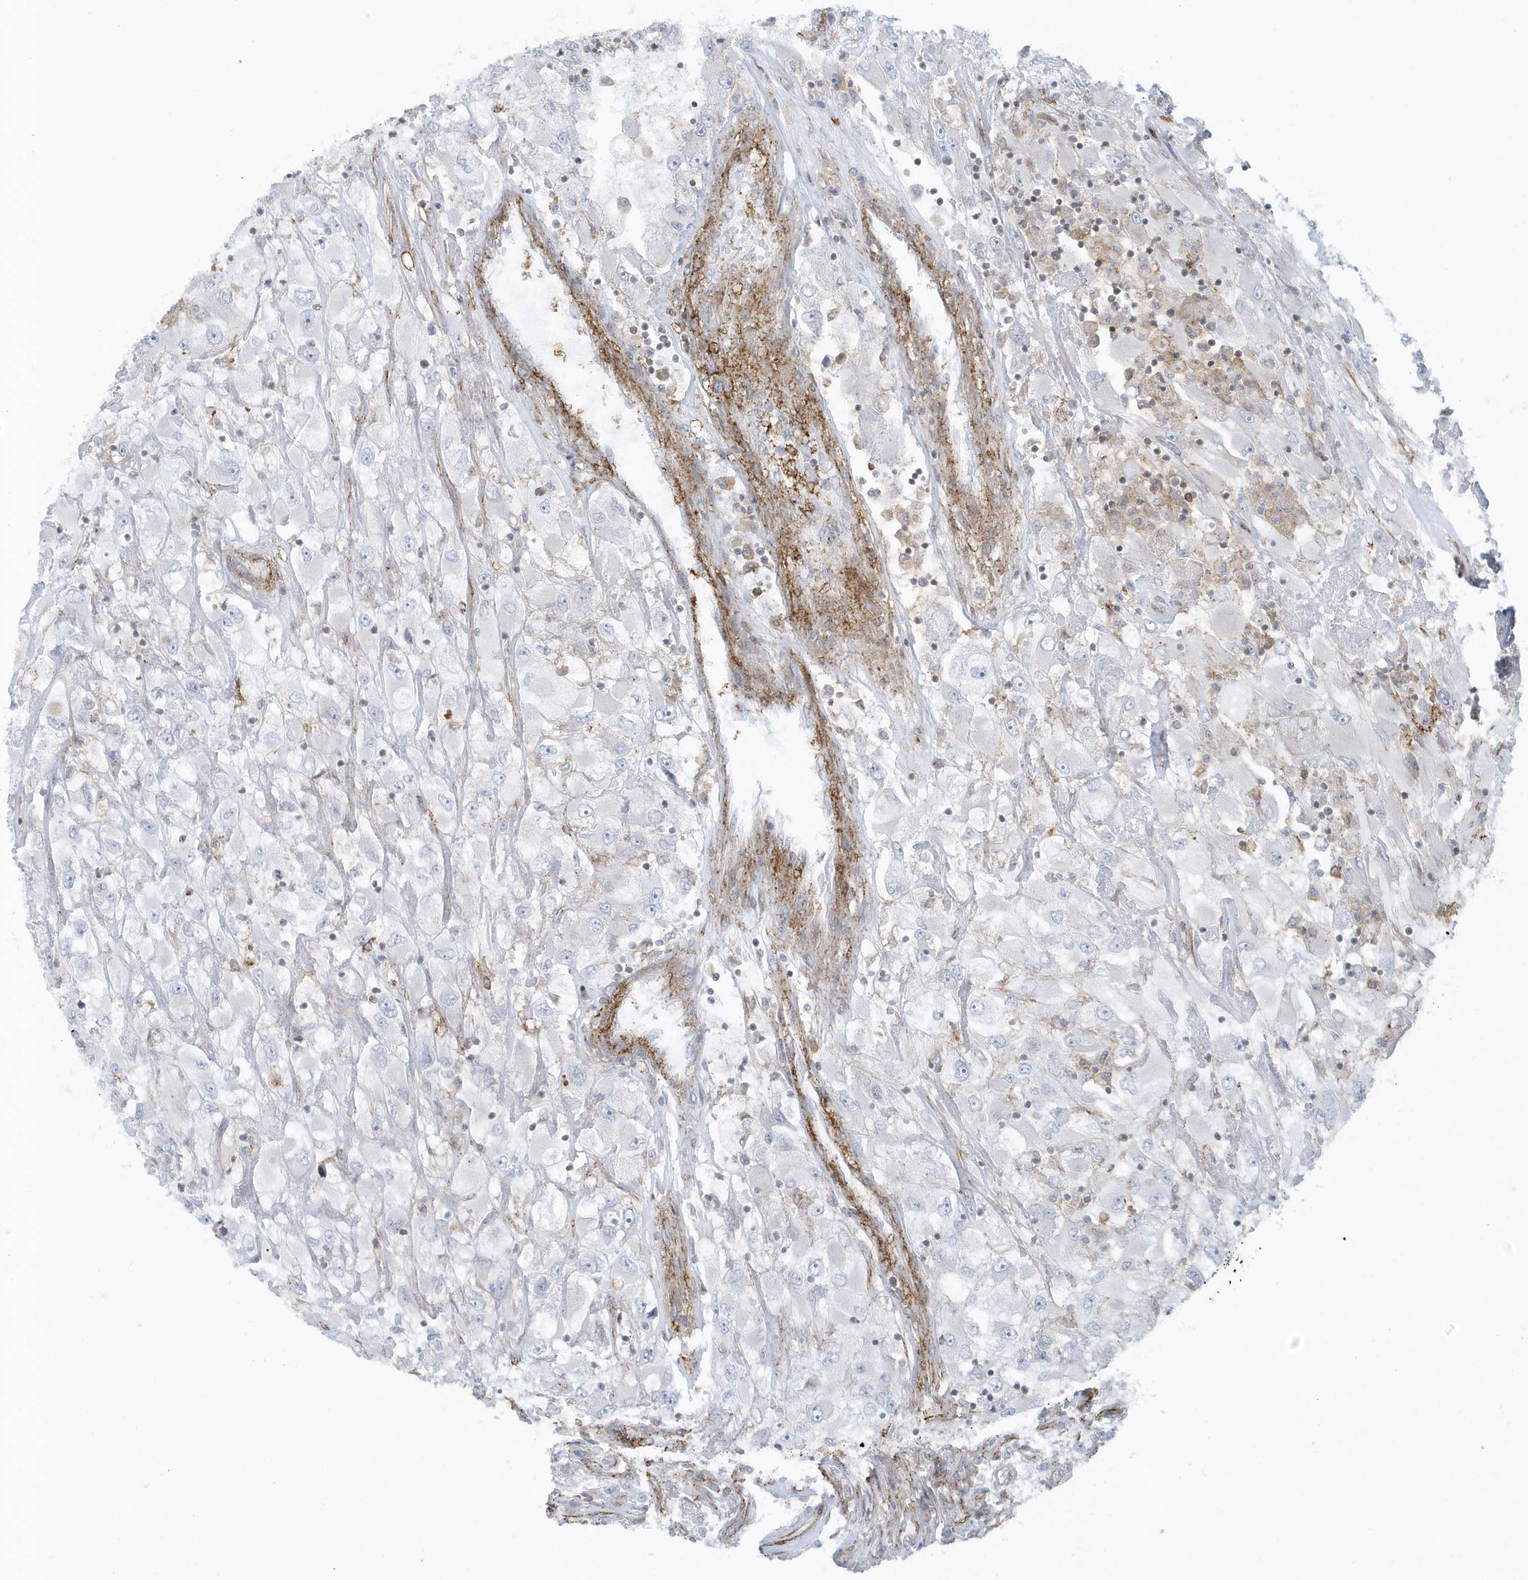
{"staining": {"intensity": "negative", "quantity": "none", "location": "none"}, "tissue": "renal cancer", "cell_type": "Tumor cells", "image_type": "cancer", "snomed": [{"axis": "morphology", "description": "Adenocarcinoma, NOS"}, {"axis": "topography", "description": "Kidney"}], "caption": "This micrograph is of renal adenocarcinoma stained with IHC to label a protein in brown with the nuclei are counter-stained blue. There is no expression in tumor cells.", "gene": "CACNB2", "patient": {"sex": "female", "age": 52}}